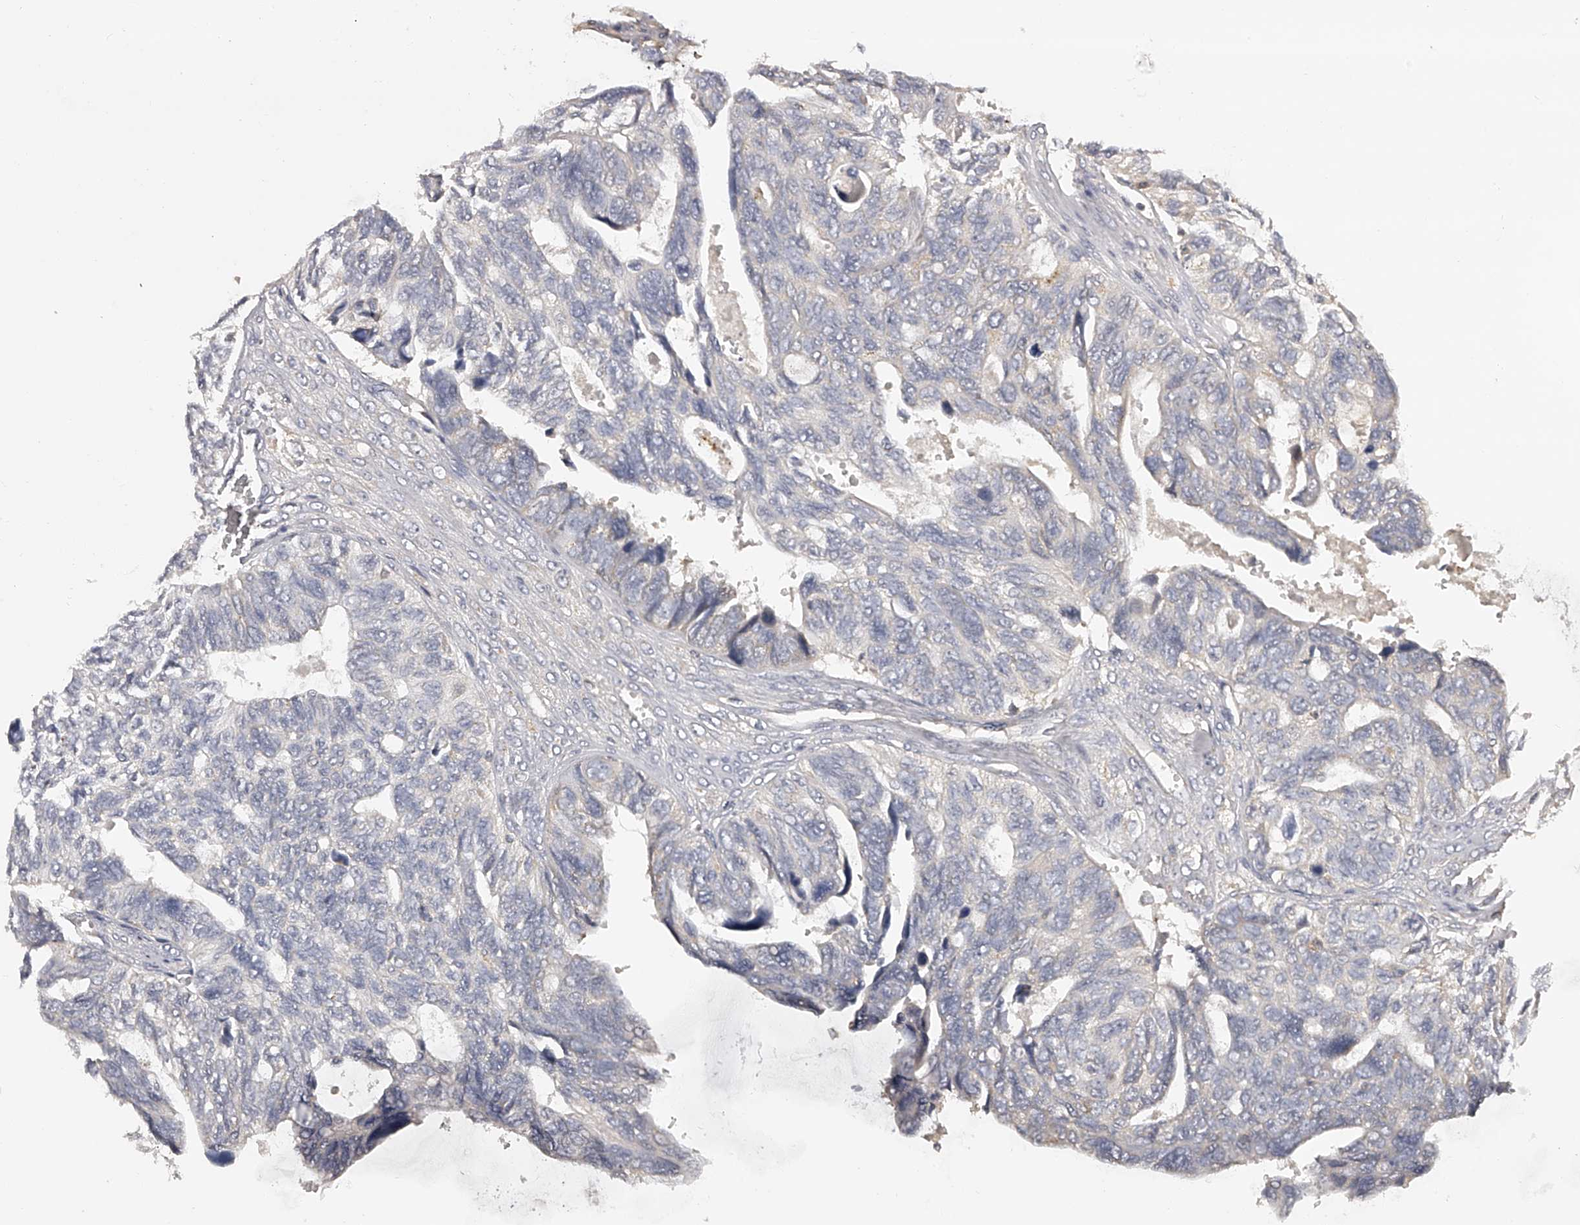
{"staining": {"intensity": "negative", "quantity": "none", "location": "none"}, "tissue": "ovarian cancer", "cell_type": "Tumor cells", "image_type": "cancer", "snomed": [{"axis": "morphology", "description": "Cystadenocarcinoma, serous, NOS"}, {"axis": "topography", "description": "Ovary"}], "caption": "A high-resolution image shows IHC staining of serous cystadenocarcinoma (ovarian), which exhibits no significant positivity in tumor cells.", "gene": "TNN", "patient": {"sex": "female", "age": 79}}